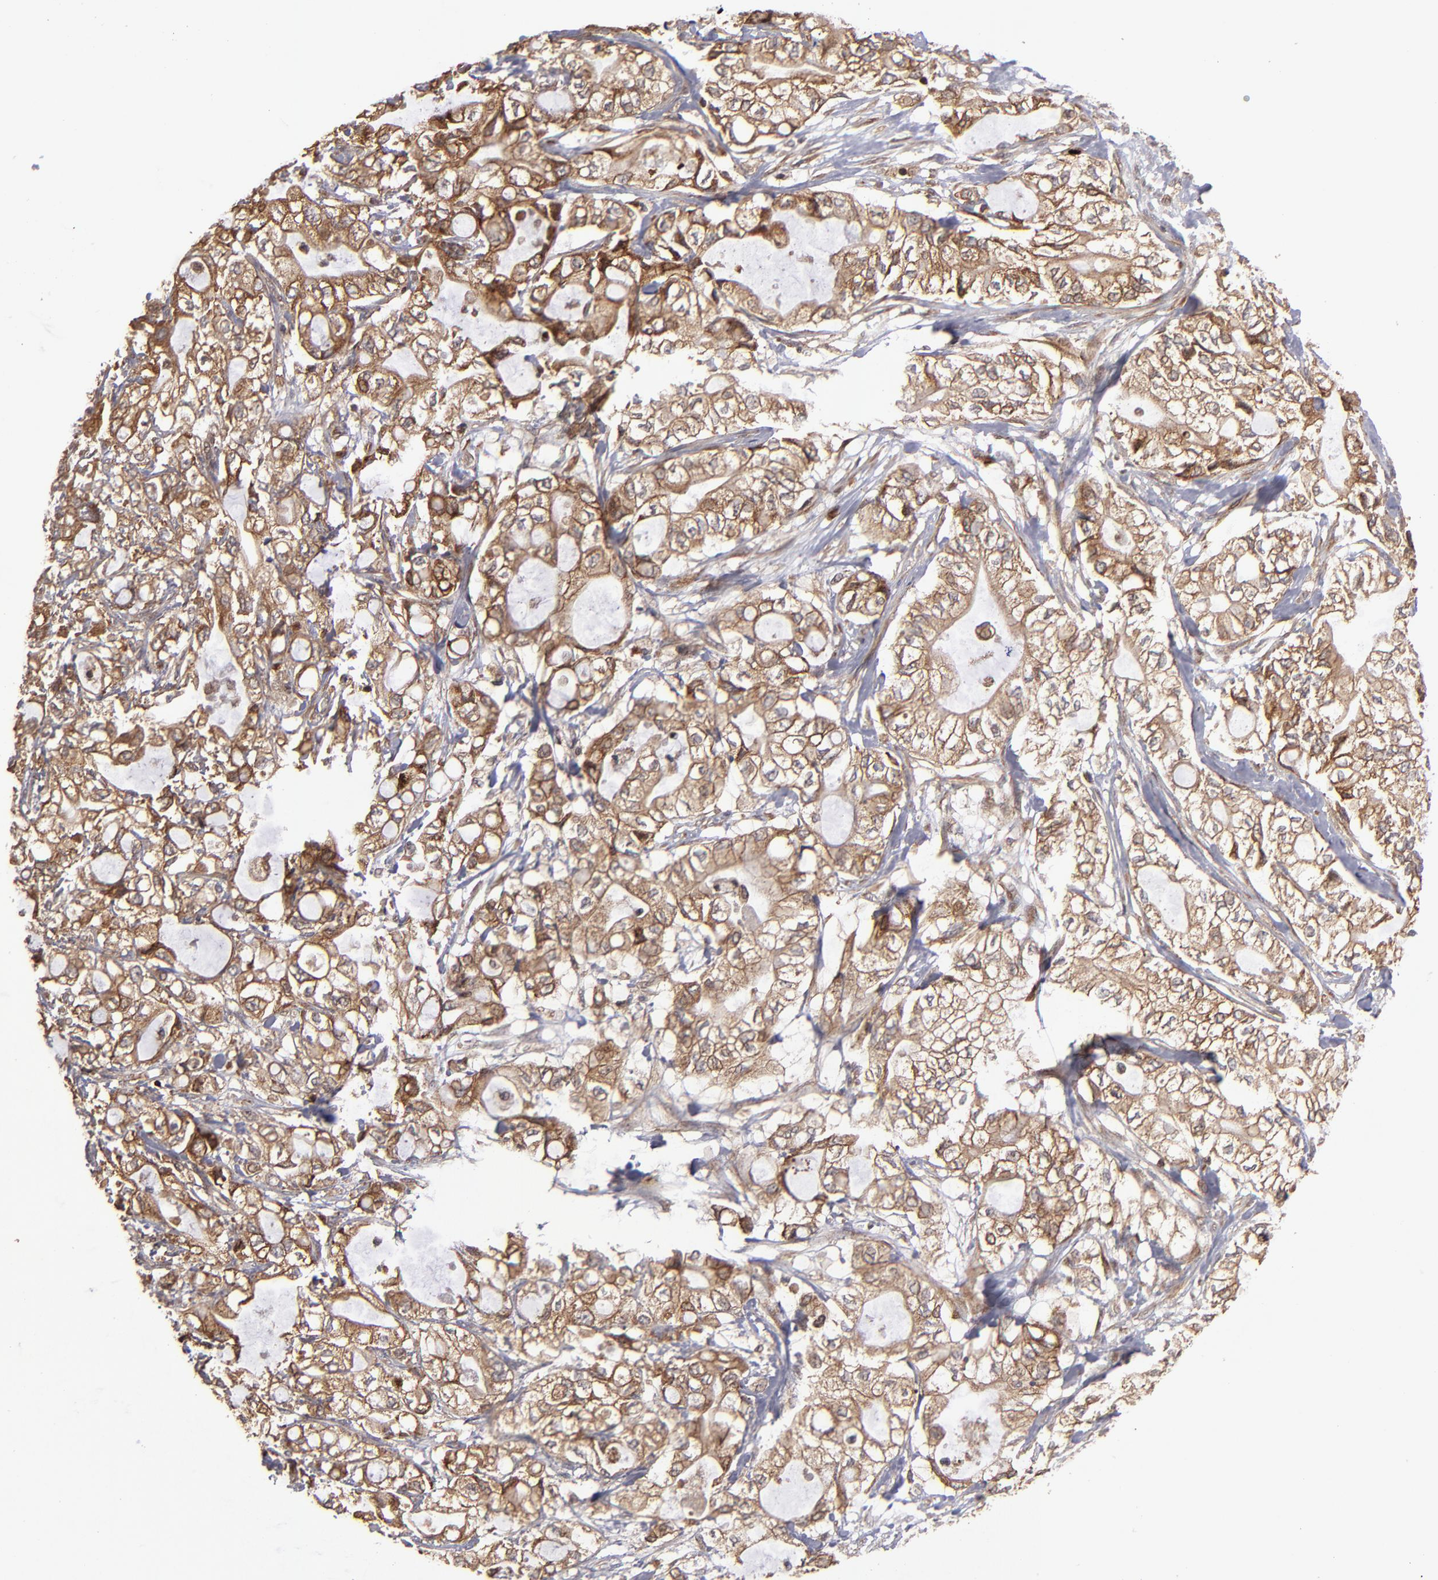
{"staining": {"intensity": "moderate", "quantity": ">75%", "location": "cytoplasmic/membranous,nuclear"}, "tissue": "pancreatic cancer", "cell_type": "Tumor cells", "image_type": "cancer", "snomed": [{"axis": "morphology", "description": "Adenocarcinoma, NOS"}, {"axis": "topography", "description": "Pancreas"}], "caption": "Pancreatic adenocarcinoma was stained to show a protein in brown. There is medium levels of moderate cytoplasmic/membranous and nuclear staining in approximately >75% of tumor cells.", "gene": "RGS6", "patient": {"sex": "male", "age": 79}}